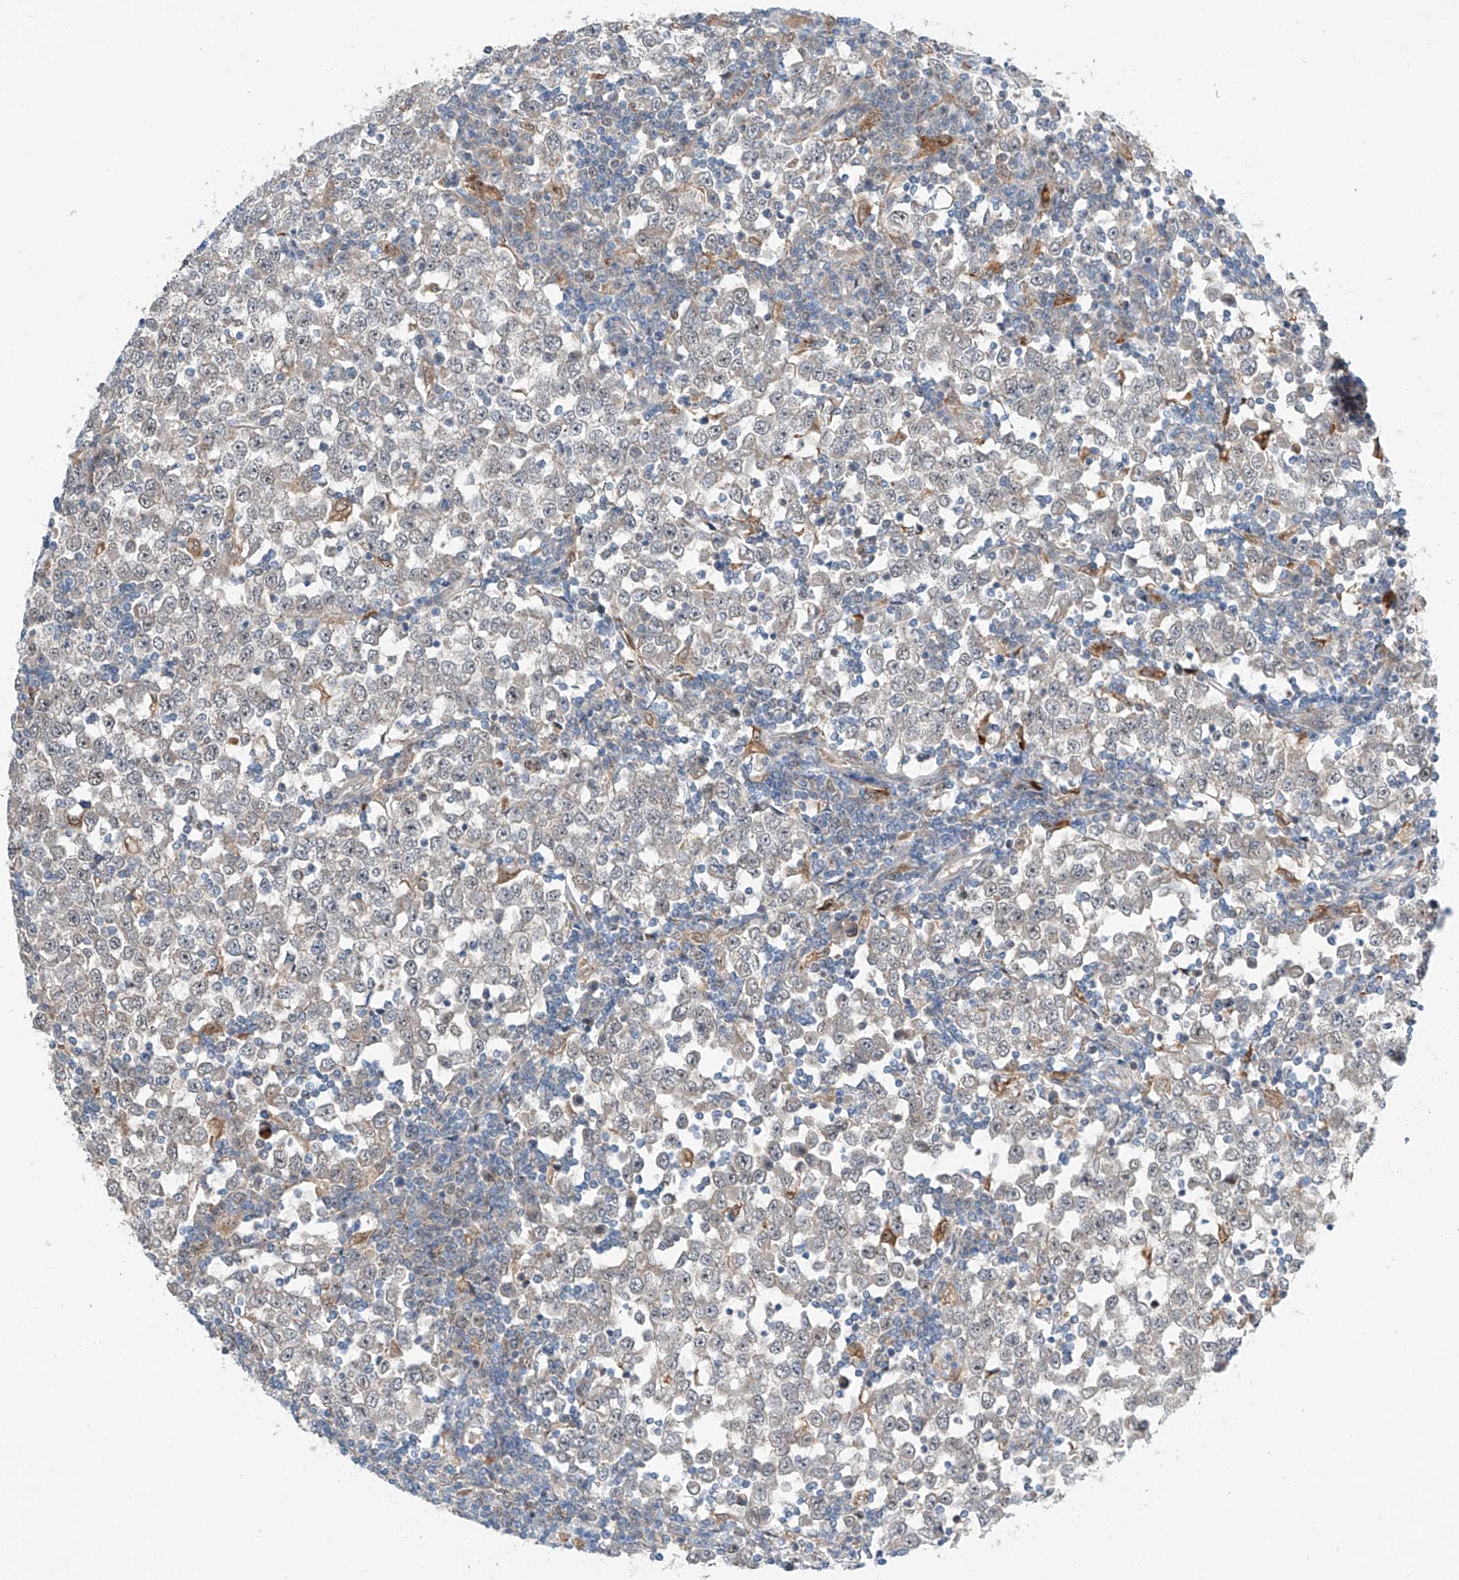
{"staining": {"intensity": "weak", "quantity": "<25%", "location": "cytoplasmic/membranous,nuclear"}, "tissue": "testis cancer", "cell_type": "Tumor cells", "image_type": "cancer", "snomed": [{"axis": "morphology", "description": "Seminoma, NOS"}, {"axis": "topography", "description": "Testis"}], "caption": "Tumor cells are negative for brown protein staining in testis seminoma. The staining is performed using DAB brown chromogen with nuclei counter-stained in using hematoxylin.", "gene": "CLDND1", "patient": {"sex": "male", "age": 65}}